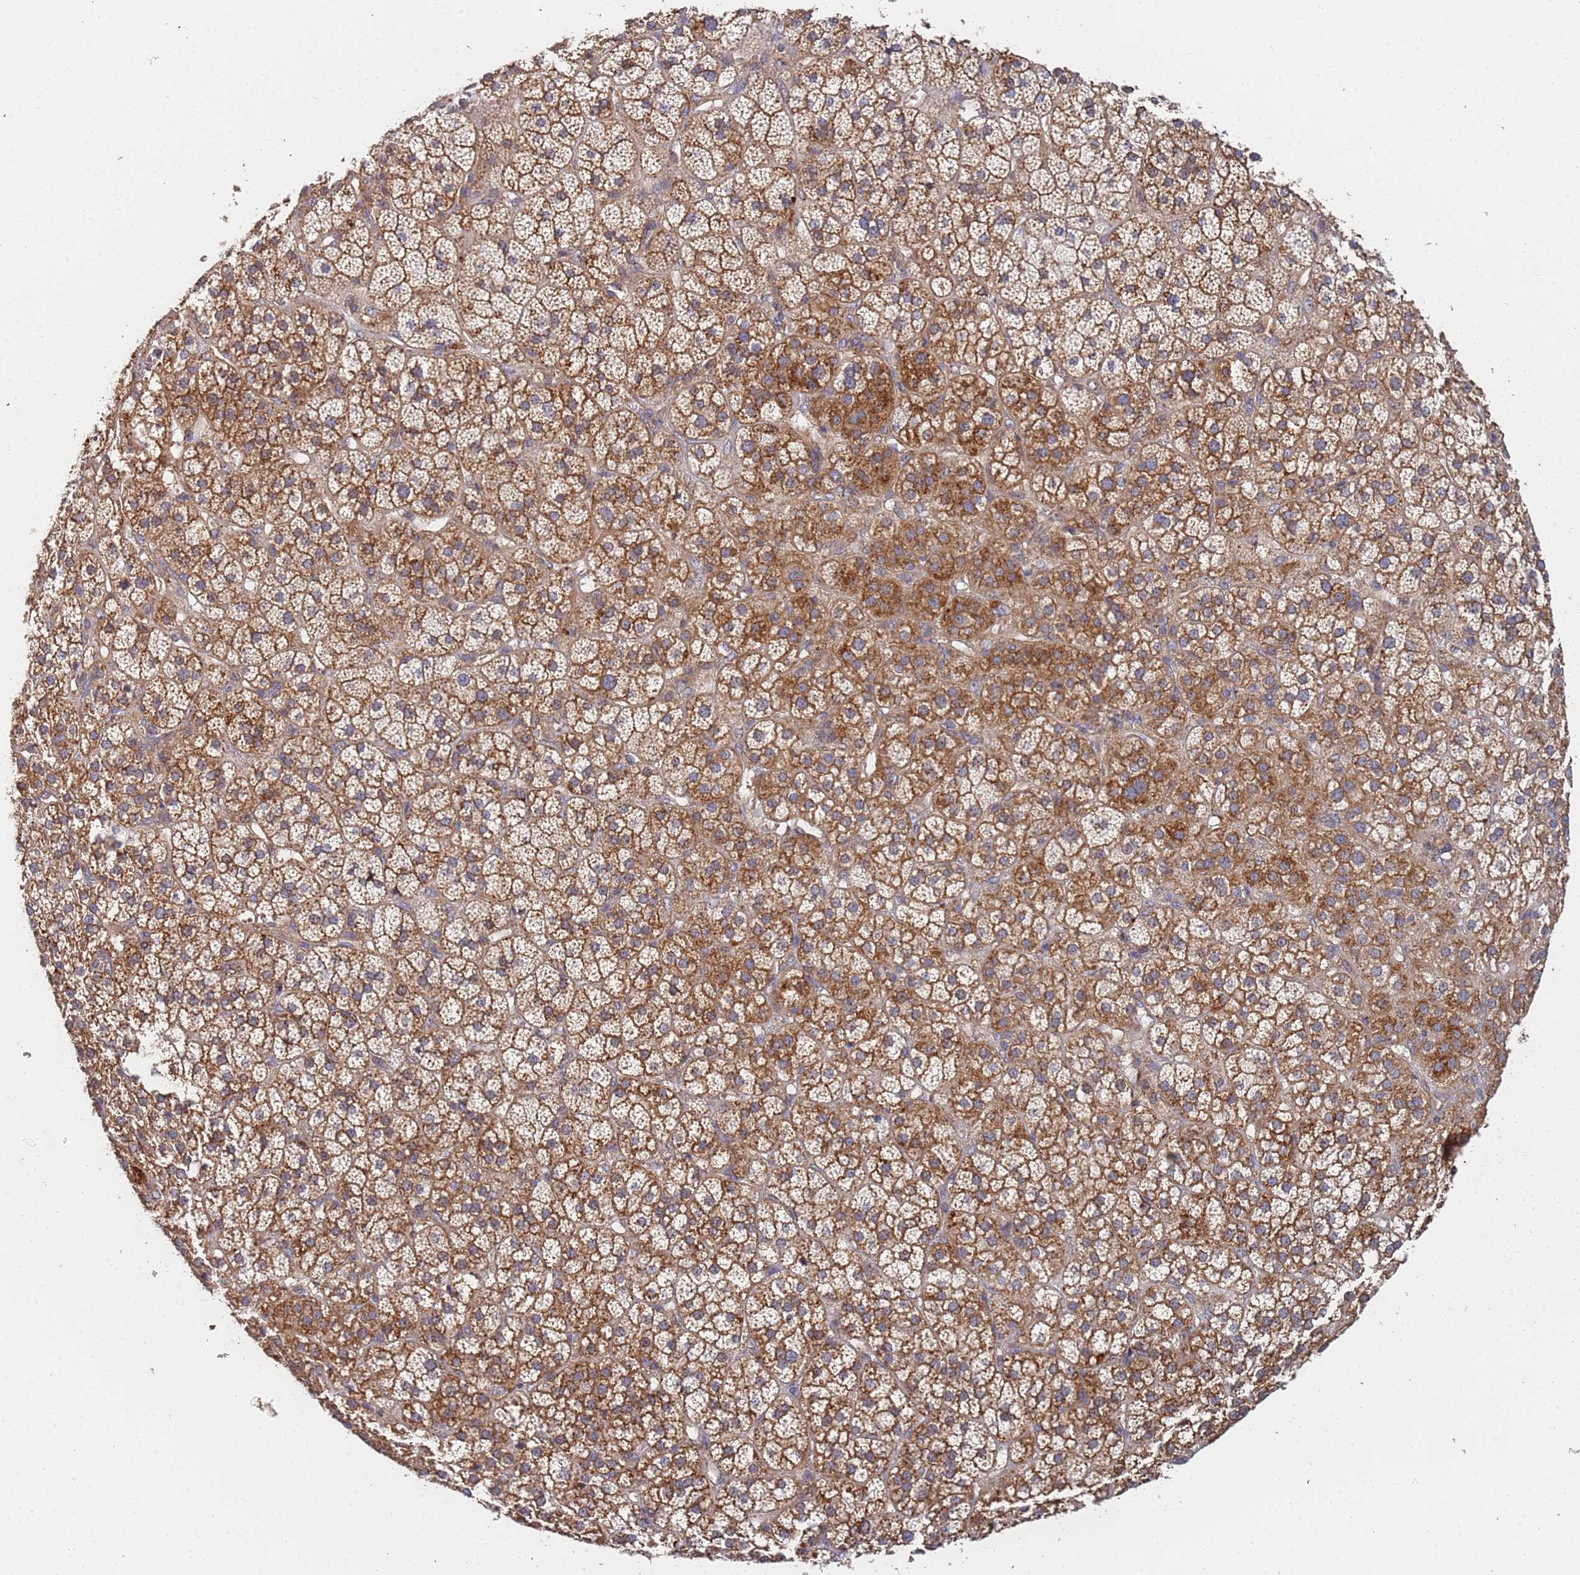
{"staining": {"intensity": "moderate", "quantity": ">75%", "location": "cytoplasmic/membranous"}, "tissue": "adrenal gland", "cell_type": "Glandular cells", "image_type": "normal", "snomed": [{"axis": "morphology", "description": "Normal tissue, NOS"}, {"axis": "topography", "description": "Adrenal gland"}], "caption": "An image of adrenal gland stained for a protein exhibits moderate cytoplasmic/membranous brown staining in glandular cells. Using DAB (brown) and hematoxylin (blue) stains, captured at high magnification using brightfield microscopy.", "gene": "ABCB6", "patient": {"sex": "female", "age": 70}}